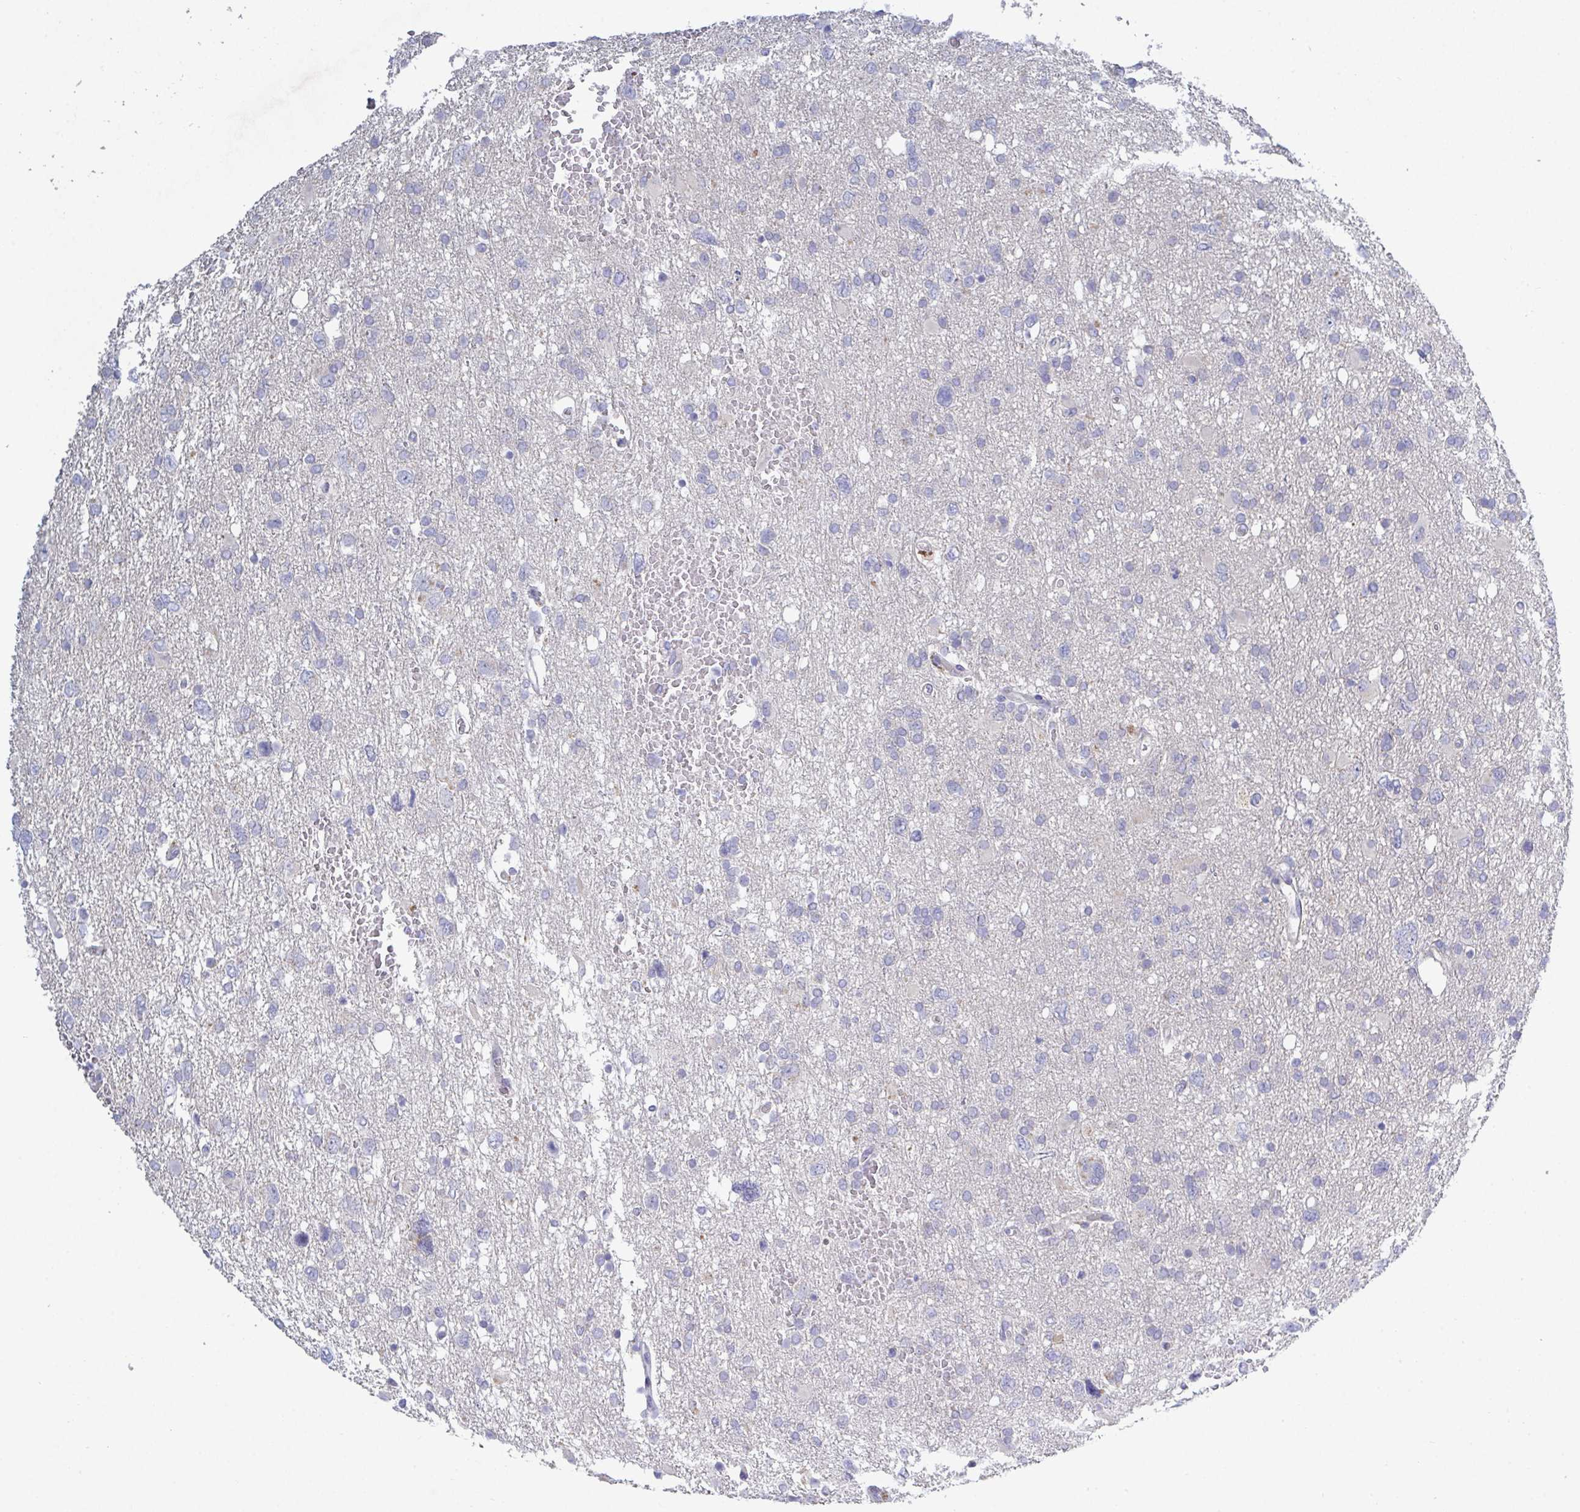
{"staining": {"intensity": "negative", "quantity": "none", "location": "none"}, "tissue": "glioma", "cell_type": "Tumor cells", "image_type": "cancer", "snomed": [{"axis": "morphology", "description": "Glioma, malignant, High grade"}, {"axis": "topography", "description": "Brain"}], "caption": "An image of human malignant glioma (high-grade) is negative for staining in tumor cells.", "gene": "GALNT13", "patient": {"sex": "male", "age": 61}}